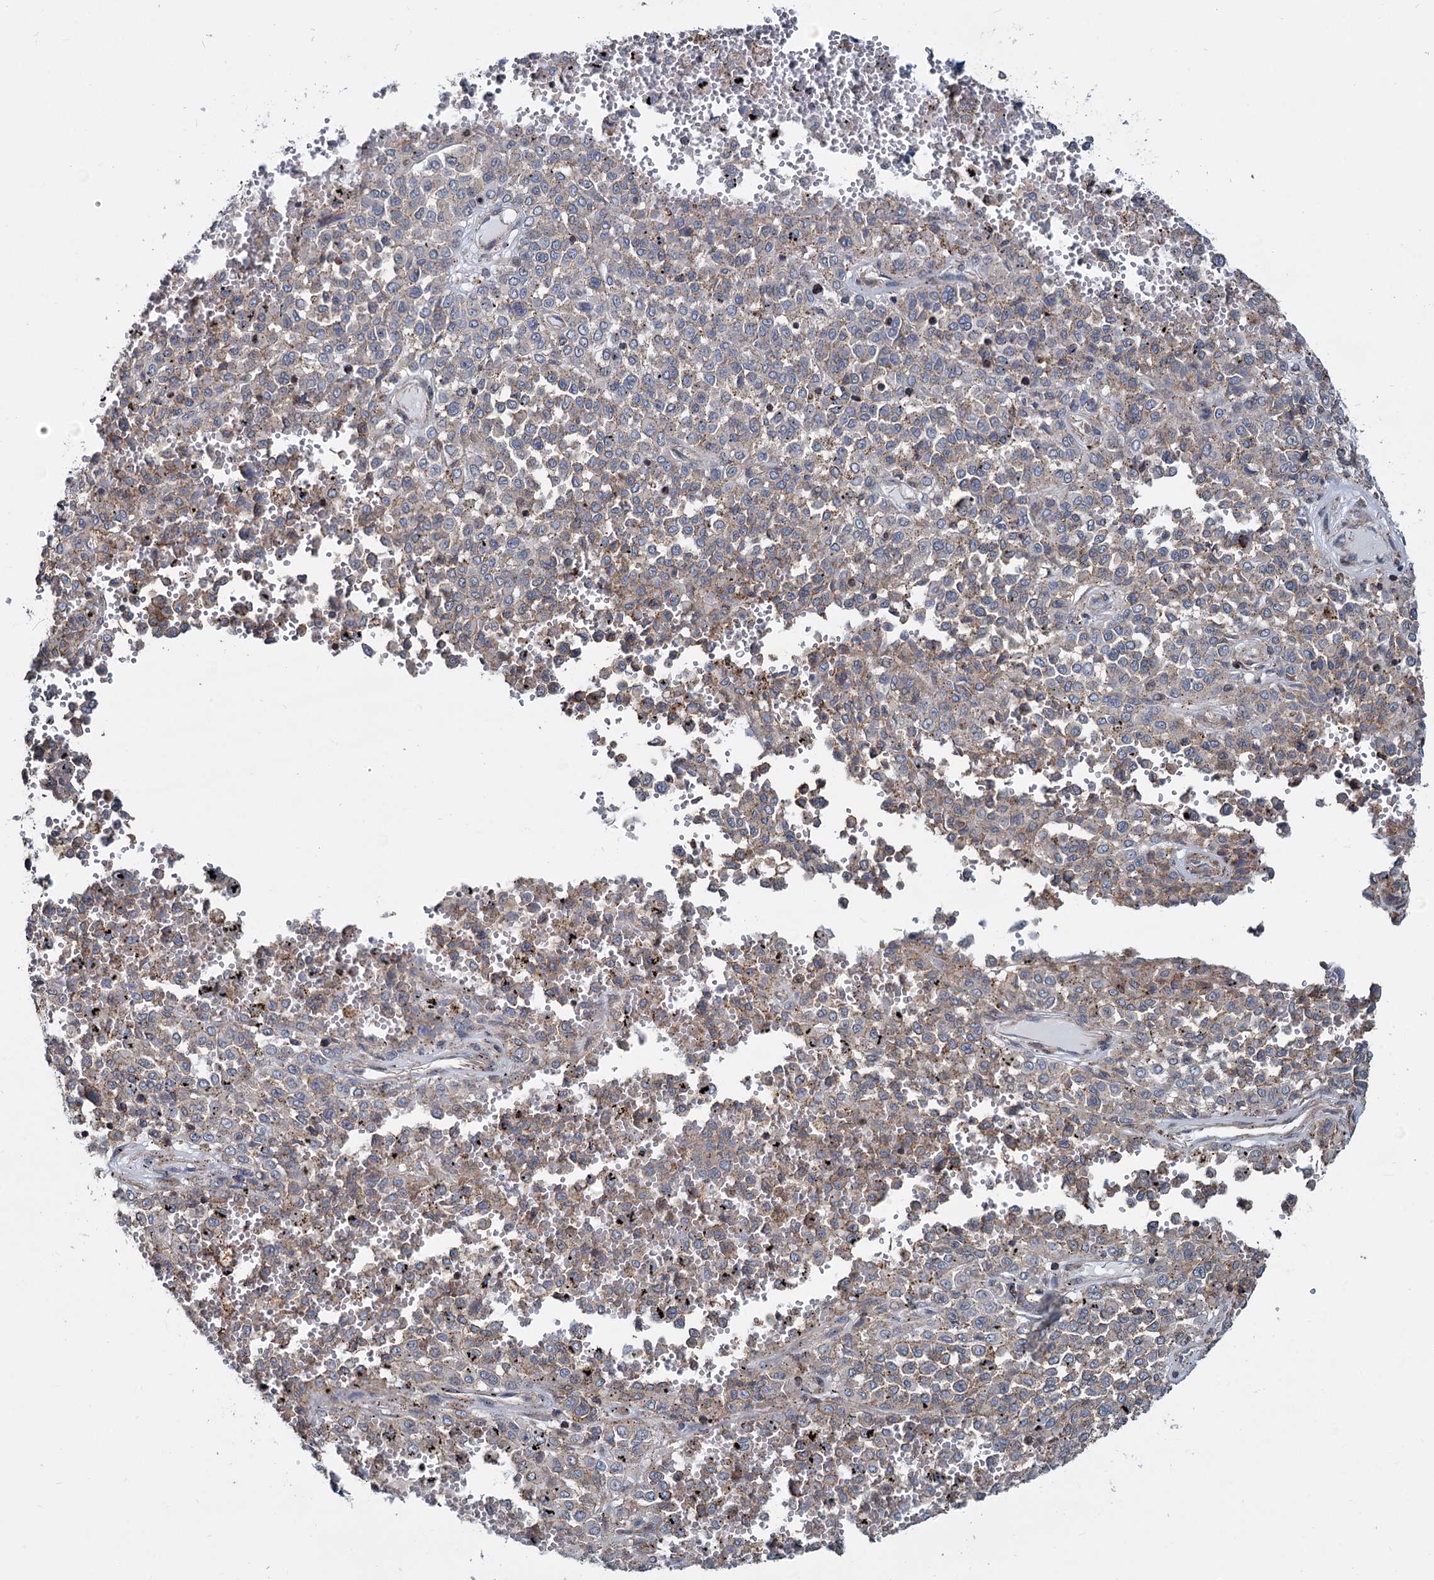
{"staining": {"intensity": "weak", "quantity": "25%-75%", "location": "cytoplasmic/membranous"}, "tissue": "melanoma", "cell_type": "Tumor cells", "image_type": "cancer", "snomed": [{"axis": "morphology", "description": "Malignant melanoma, Metastatic site"}, {"axis": "topography", "description": "Pancreas"}], "caption": "Tumor cells exhibit weak cytoplasmic/membranous staining in about 25%-75% of cells in malignant melanoma (metastatic site).", "gene": "PSEN1", "patient": {"sex": "female", "age": 30}}